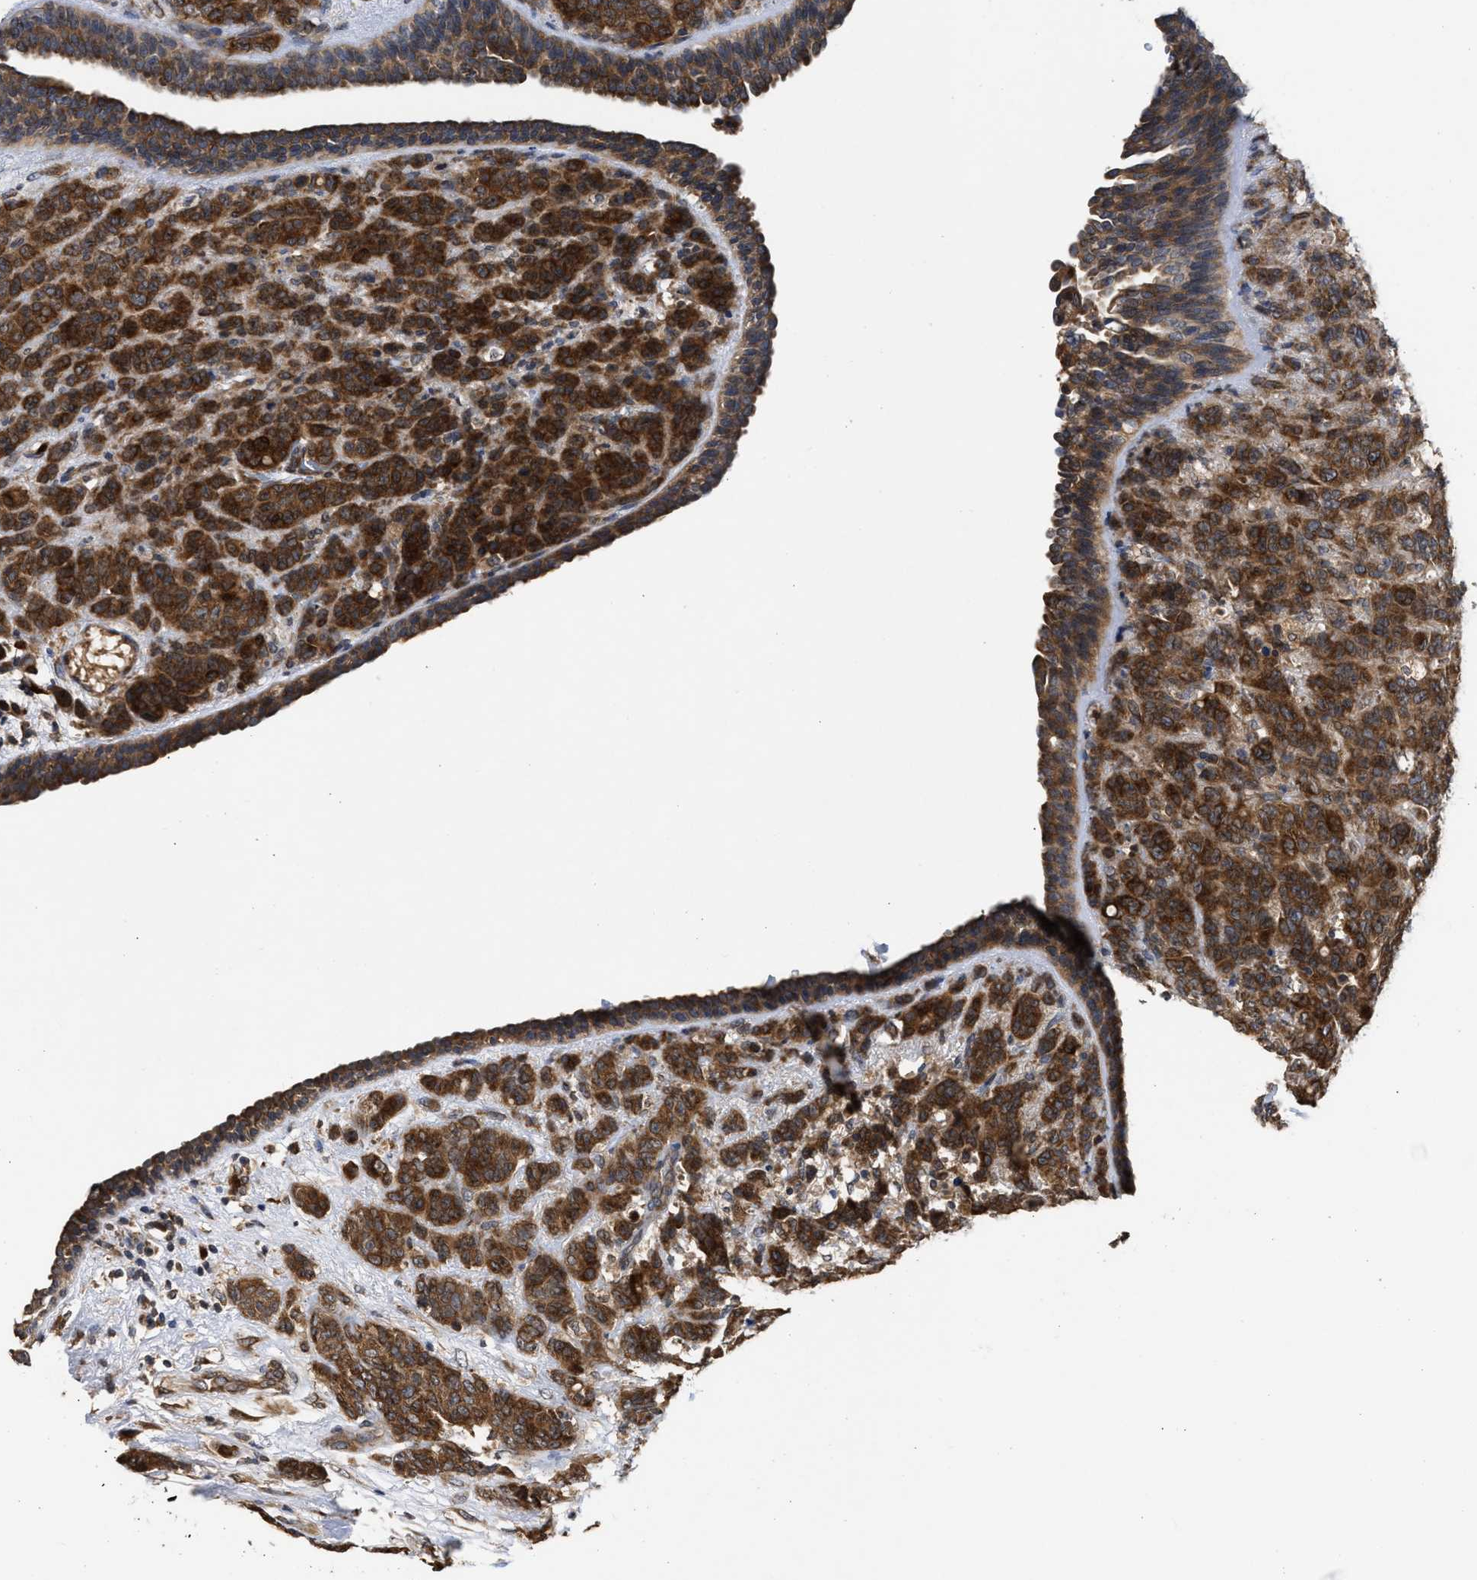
{"staining": {"intensity": "strong", "quantity": ">75%", "location": "cytoplasmic/membranous"}, "tissue": "breast cancer", "cell_type": "Tumor cells", "image_type": "cancer", "snomed": [{"axis": "morphology", "description": "Duct carcinoma"}, {"axis": "topography", "description": "Breast"}], "caption": "Tumor cells exhibit high levels of strong cytoplasmic/membranous staining in approximately >75% of cells in breast cancer (invasive ductal carcinoma). Using DAB (brown) and hematoxylin (blue) stains, captured at high magnification using brightfield microscopy.", "gene": "SAR1A", "patient": {"sex": "female", "age": 40}}